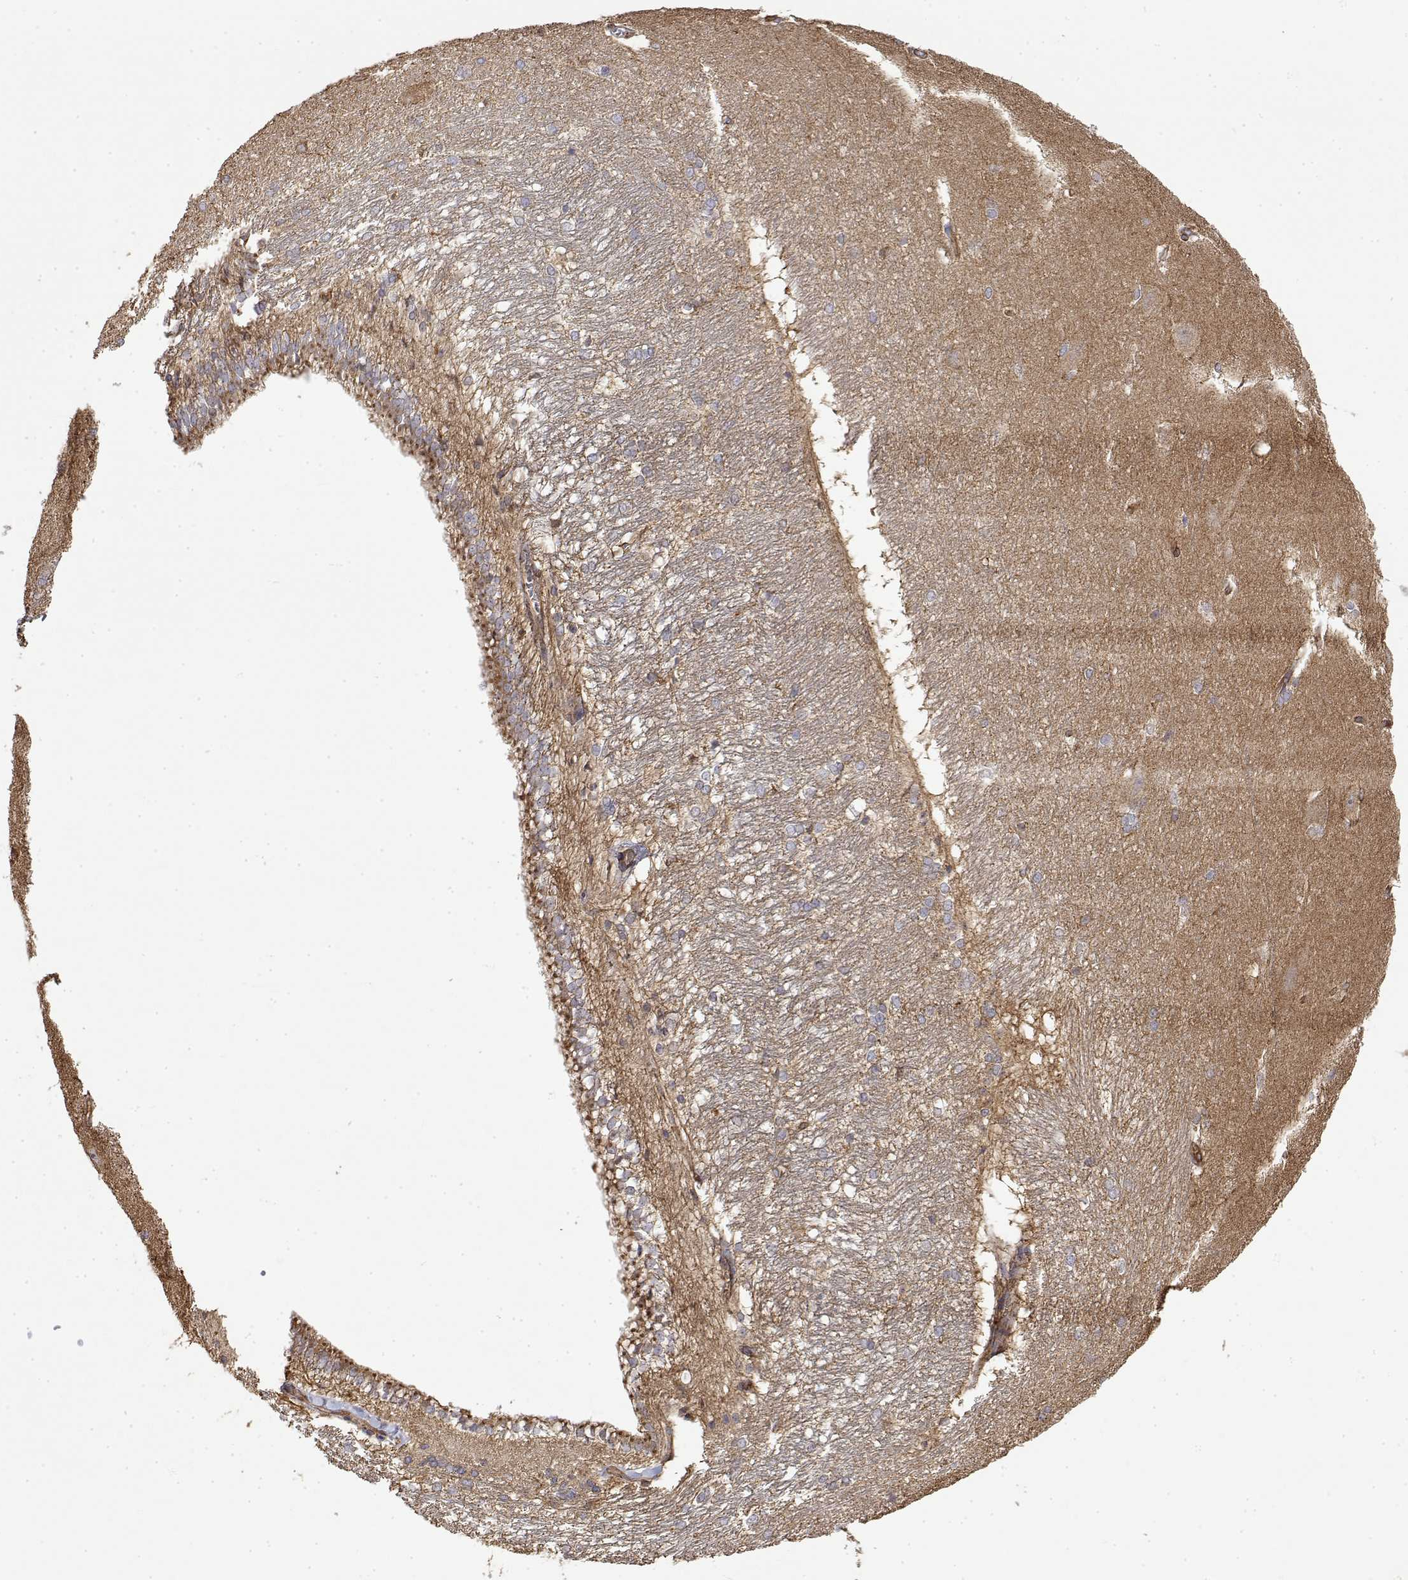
{"staining": {"intensity": "weak", "quantity": "<25%", "location": "cytoplasmic/membranous"}, "tissue": "hippocampus", "cell_type": "Glial cells", "image_type": "normal", "snomed": [{"axis": "morphology", "description": "Normal tissue, NOS"}, {"axis": "topography", "description": "Cerebral cortex"}, {"axis": "topography", "description": "Hippocampus"}], "caption": "Hippocampus stained for a protein using IHC demonstrates no expression glial cells.", "gene": "PACSIN2", "patient": {"sex": "female", "age": 19}}